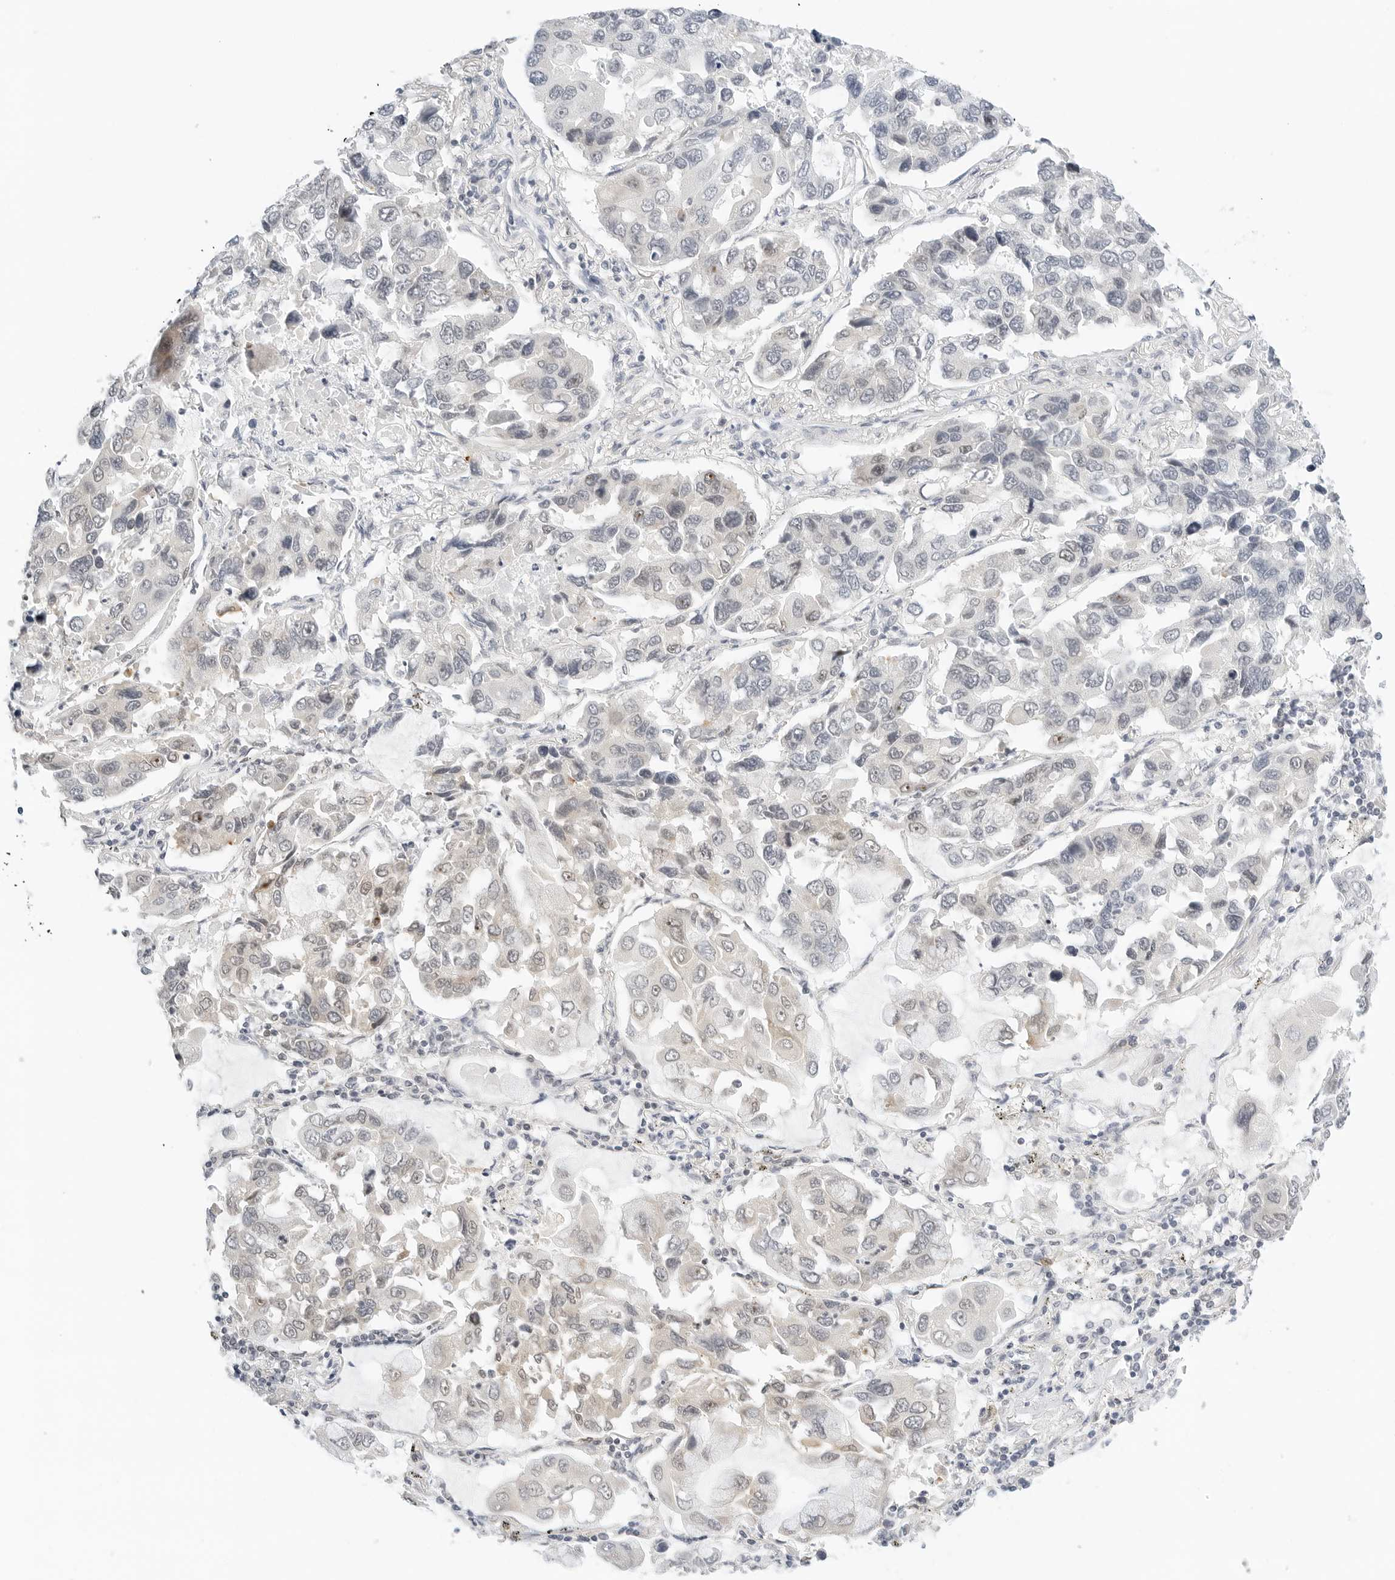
{"staining": {"intensity": "weak", "quantity": "<25%", "location": "cytoplasmic/membranous,nuclear"}, "tissue": "lung cancer", "cell_type": "Tumor cells", "image_type": "cancer", "snomed": [{"axis": "morphology", "description": "Adenocarcinoma, NOS"}, {"axis": "topography", "description": "Lung"}], "caption": "This is an IHC histopathology image of adenocarcinoma (lung). There is no staining in tumor cells.", "gene": "NEO1", "patient": {"sex": "male", "age": 64}}